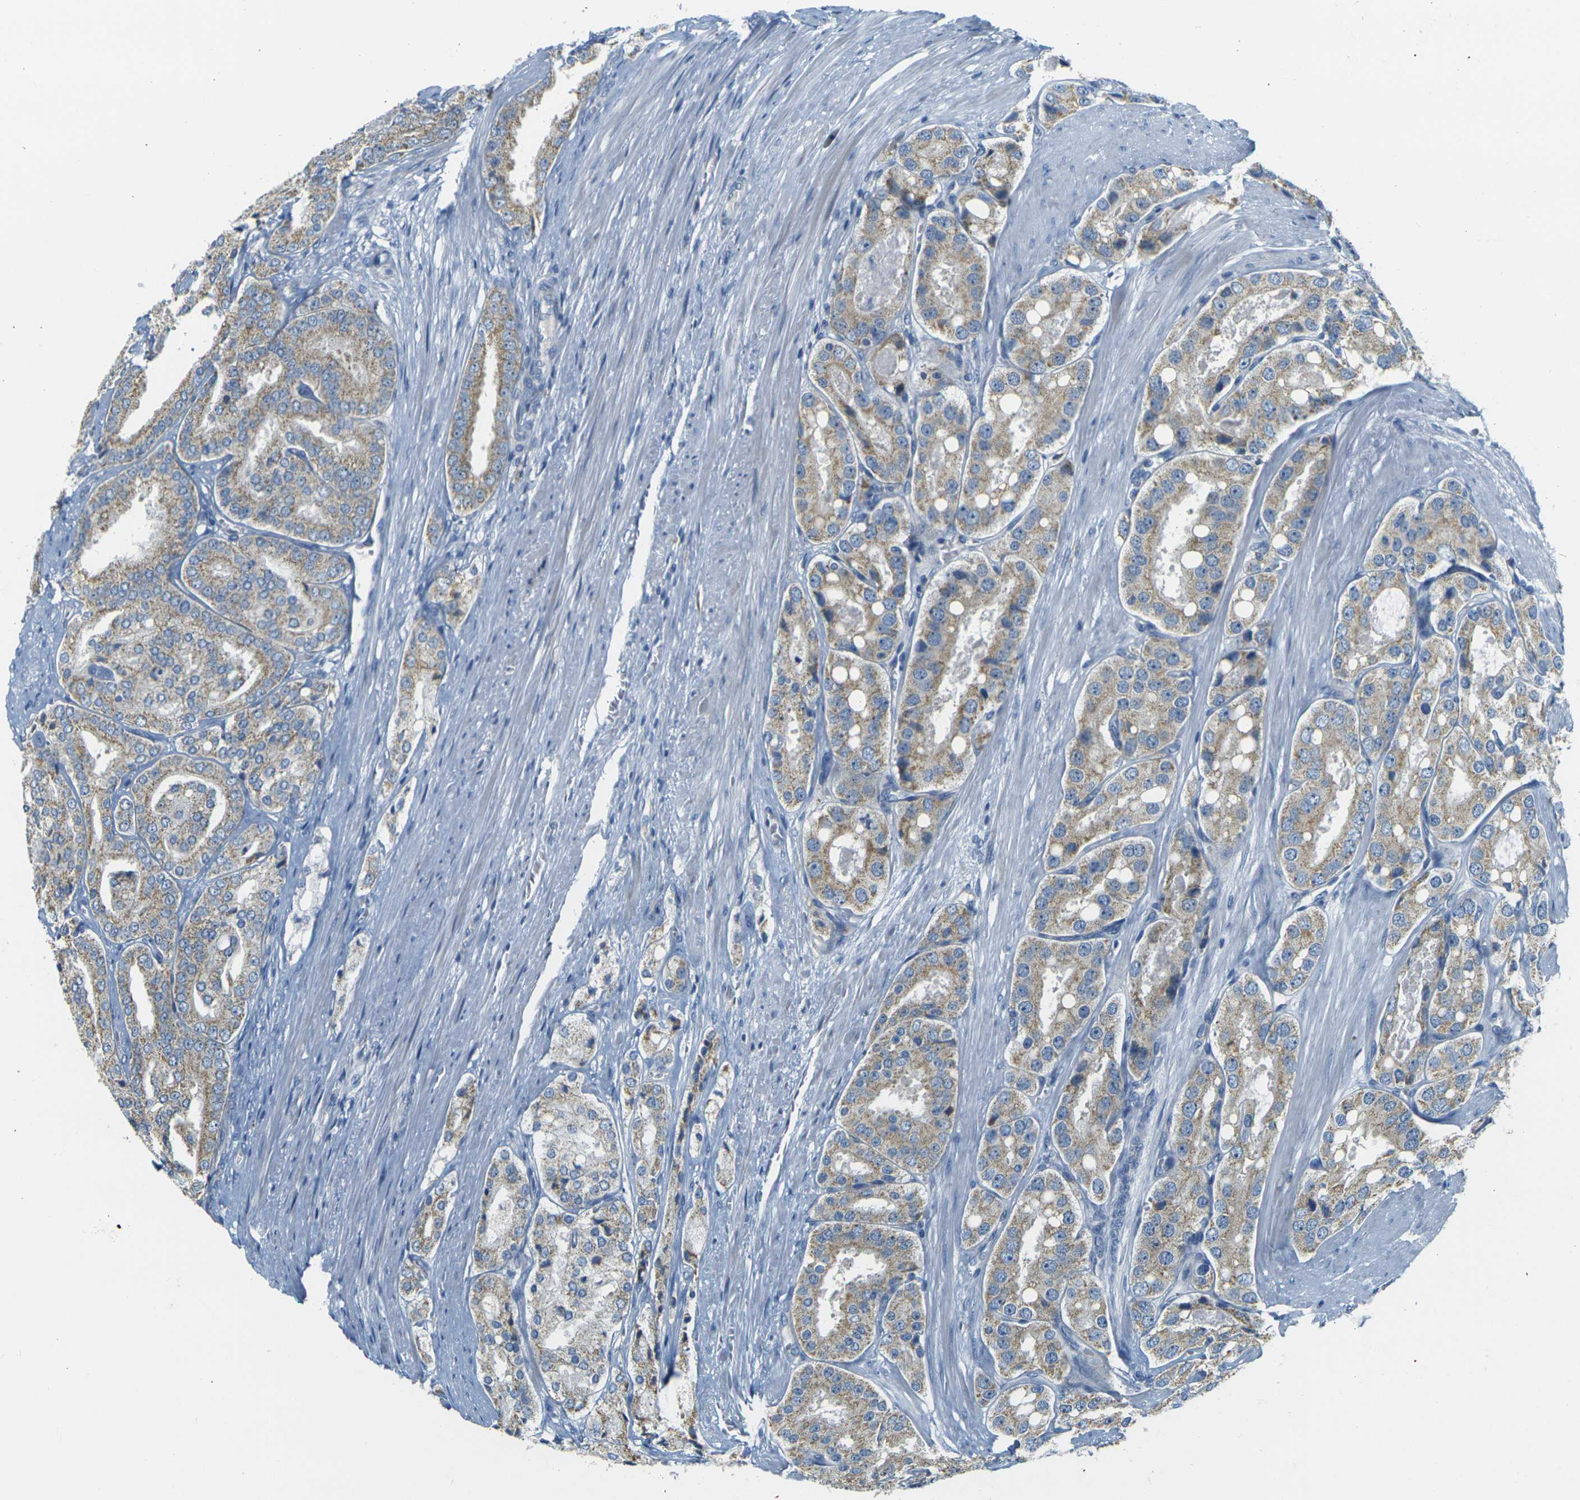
{"staining": {"intensity": "weak", "quantity": ">75%", "location": "cytoplasmic/membranous"}, "tissue": "prostate cancer", "cell_type": "Tumor cells", "image_type": "cancer", "snomed": [{"axis": "morphology", "description": "Adenocarcinoma, High grade"}, {"axis": "topography", "description": "Prostate"}], "caption": "Prostate cancer (adenocarcinoma (high-grade)) stained with a protein marker displays weak staining in tumor cells.", "gene": "PARD6B", "patient": {"sex": "male", "age": 65}}